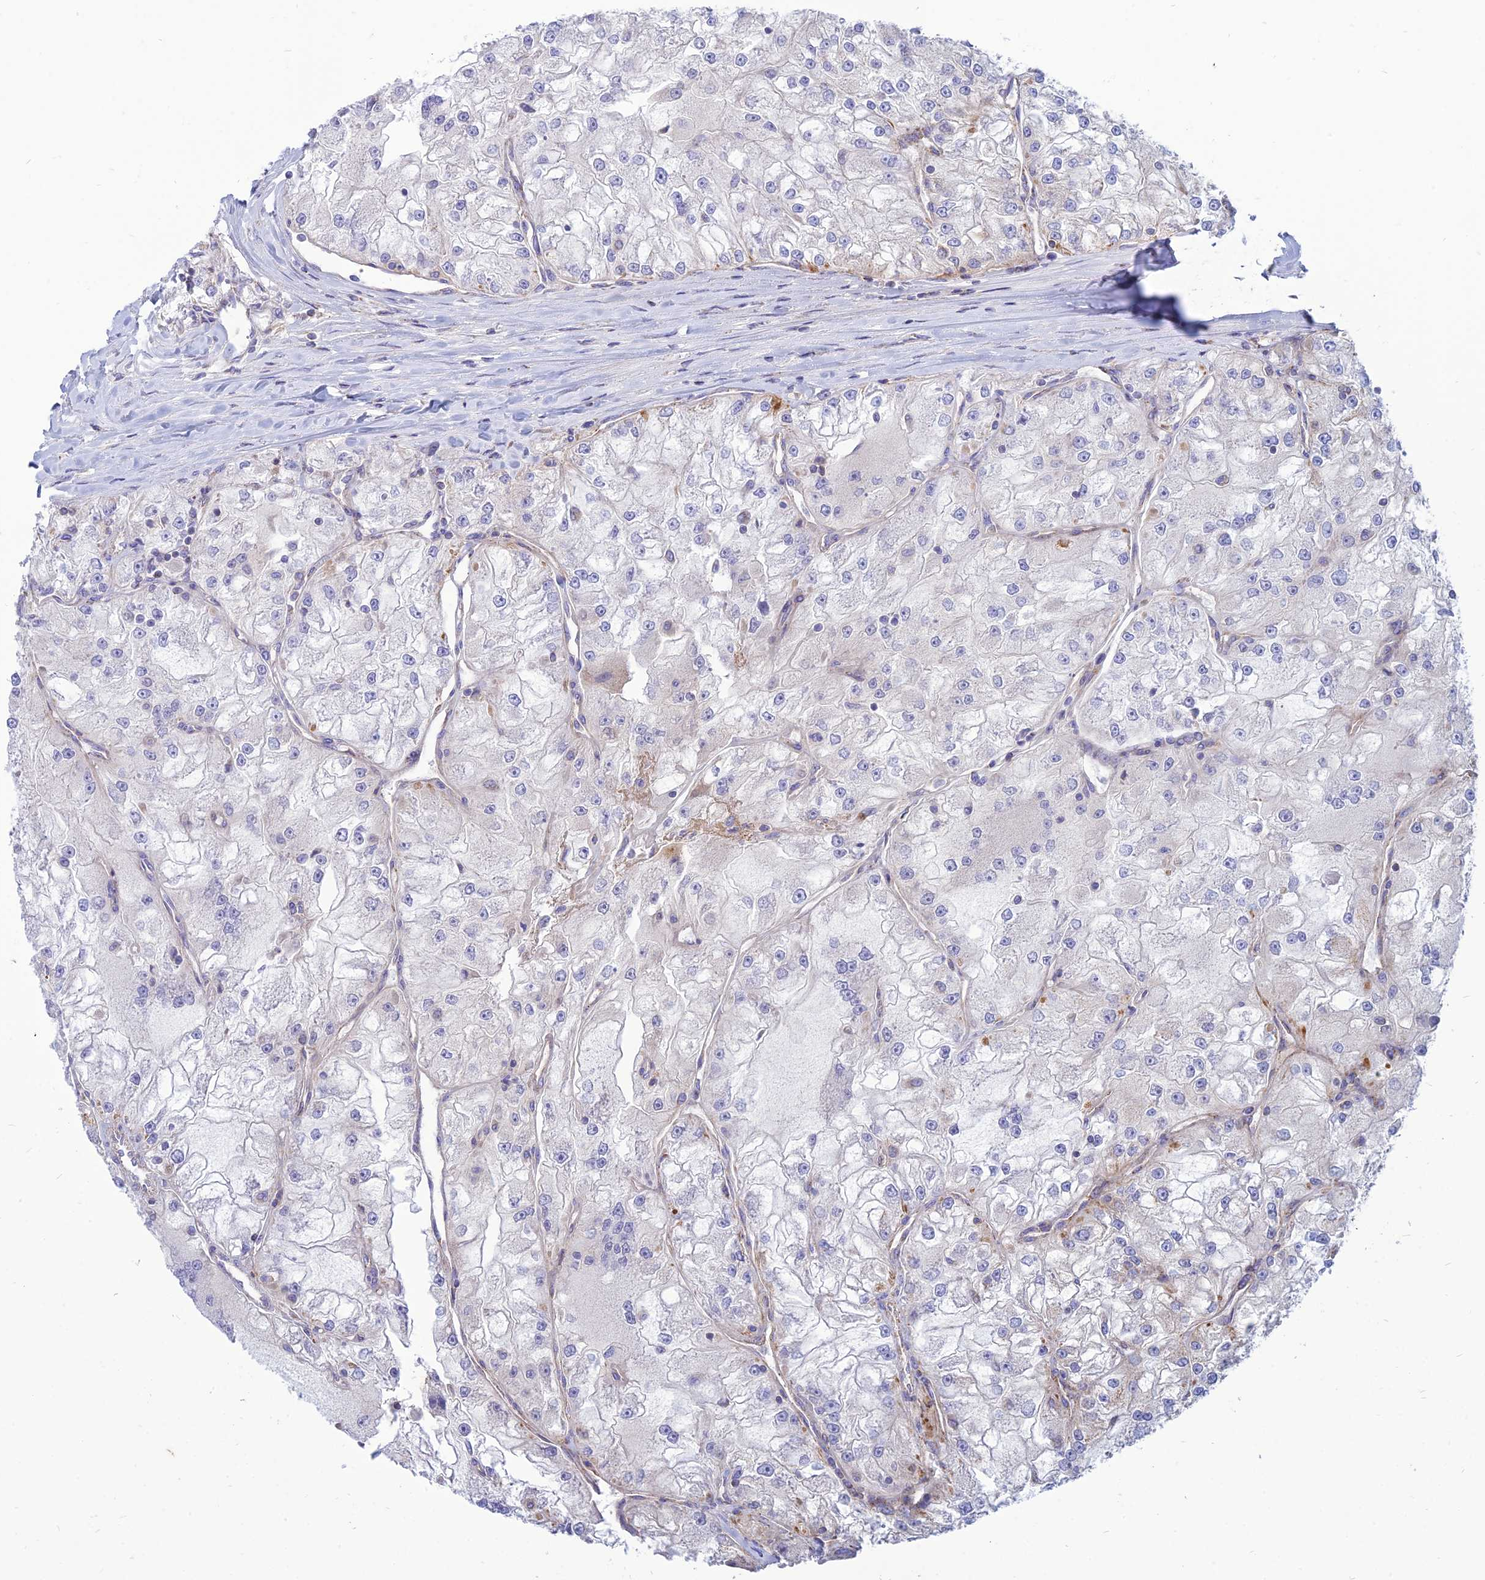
{"staining": {"intensity": "moderate", "quantity": "<25%", "location": "cytoplasmic/membranous"}, "tissue": "renal cancer", "cell_type": "Tumor cells", "image_type": "cancer", "snomed": [{"axis": "morphology", "description": "Adenocarcinoma, NOS"}, {"axis": "topography", "description": "Kidney"}], "caption": "Immunohistochemical staining of human renal cancer (adenocarcinoma) shows low levels of moderate cytoplasmic/membranous protein expression in approximately <25% of tumor cells.", "gene": "PACC1", "patient": {"sex": "female", "age": 72}}